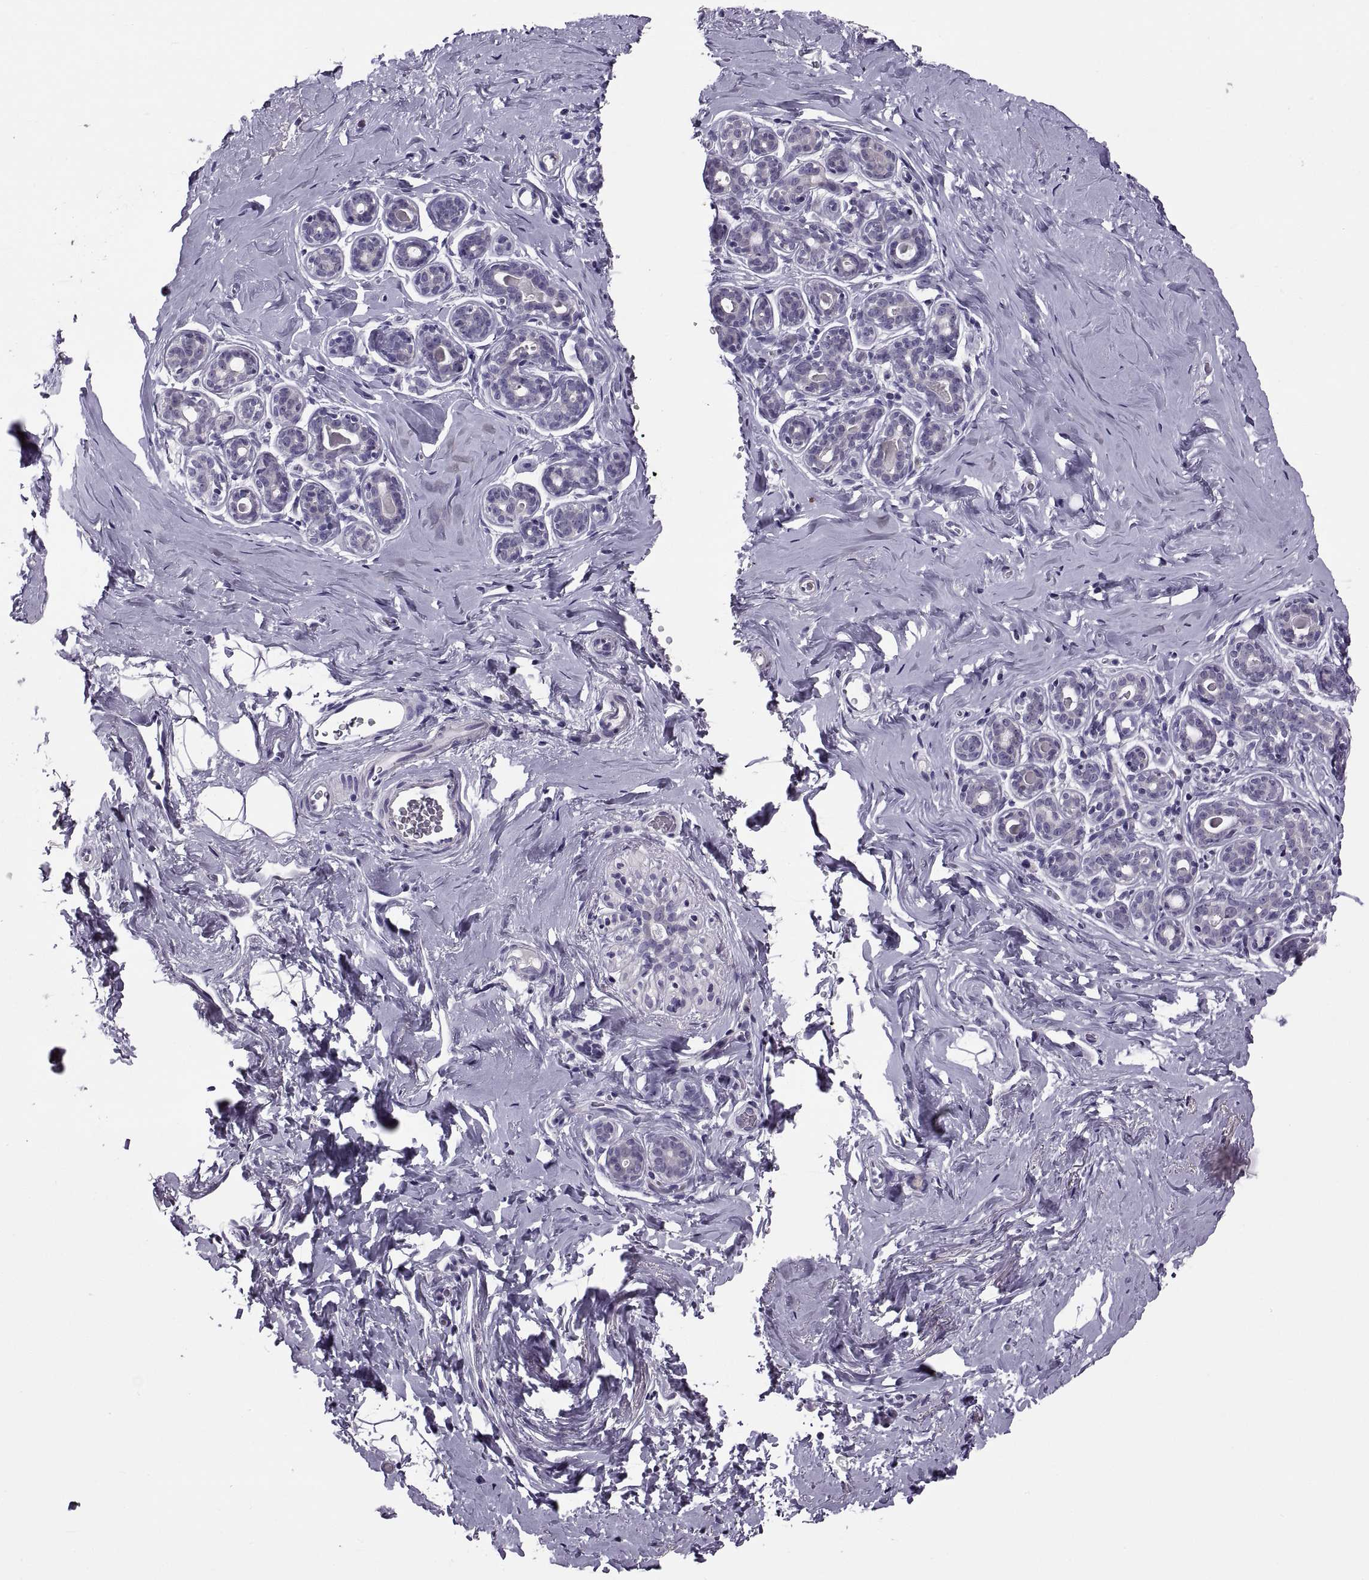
{"staining": {"intensity": "negative", "quantity": "none", "location": "none"}, "tissue": "breast", "cell_type": "Adipocytes", "image_type": "normal", "snomed": [{"axis": "morphology", "description": "Normal tissue, NOS"}, {"axis": "topography", "description": "Skin"}, {"axis": "topography", "description": "Breast"}], "caption": "This is an IHC photomicrograph of unremarkable human breast. There is no expression in adipocytes.", "gene": "MAGEB1", "patient": {"sex": "female", "age": 43}}